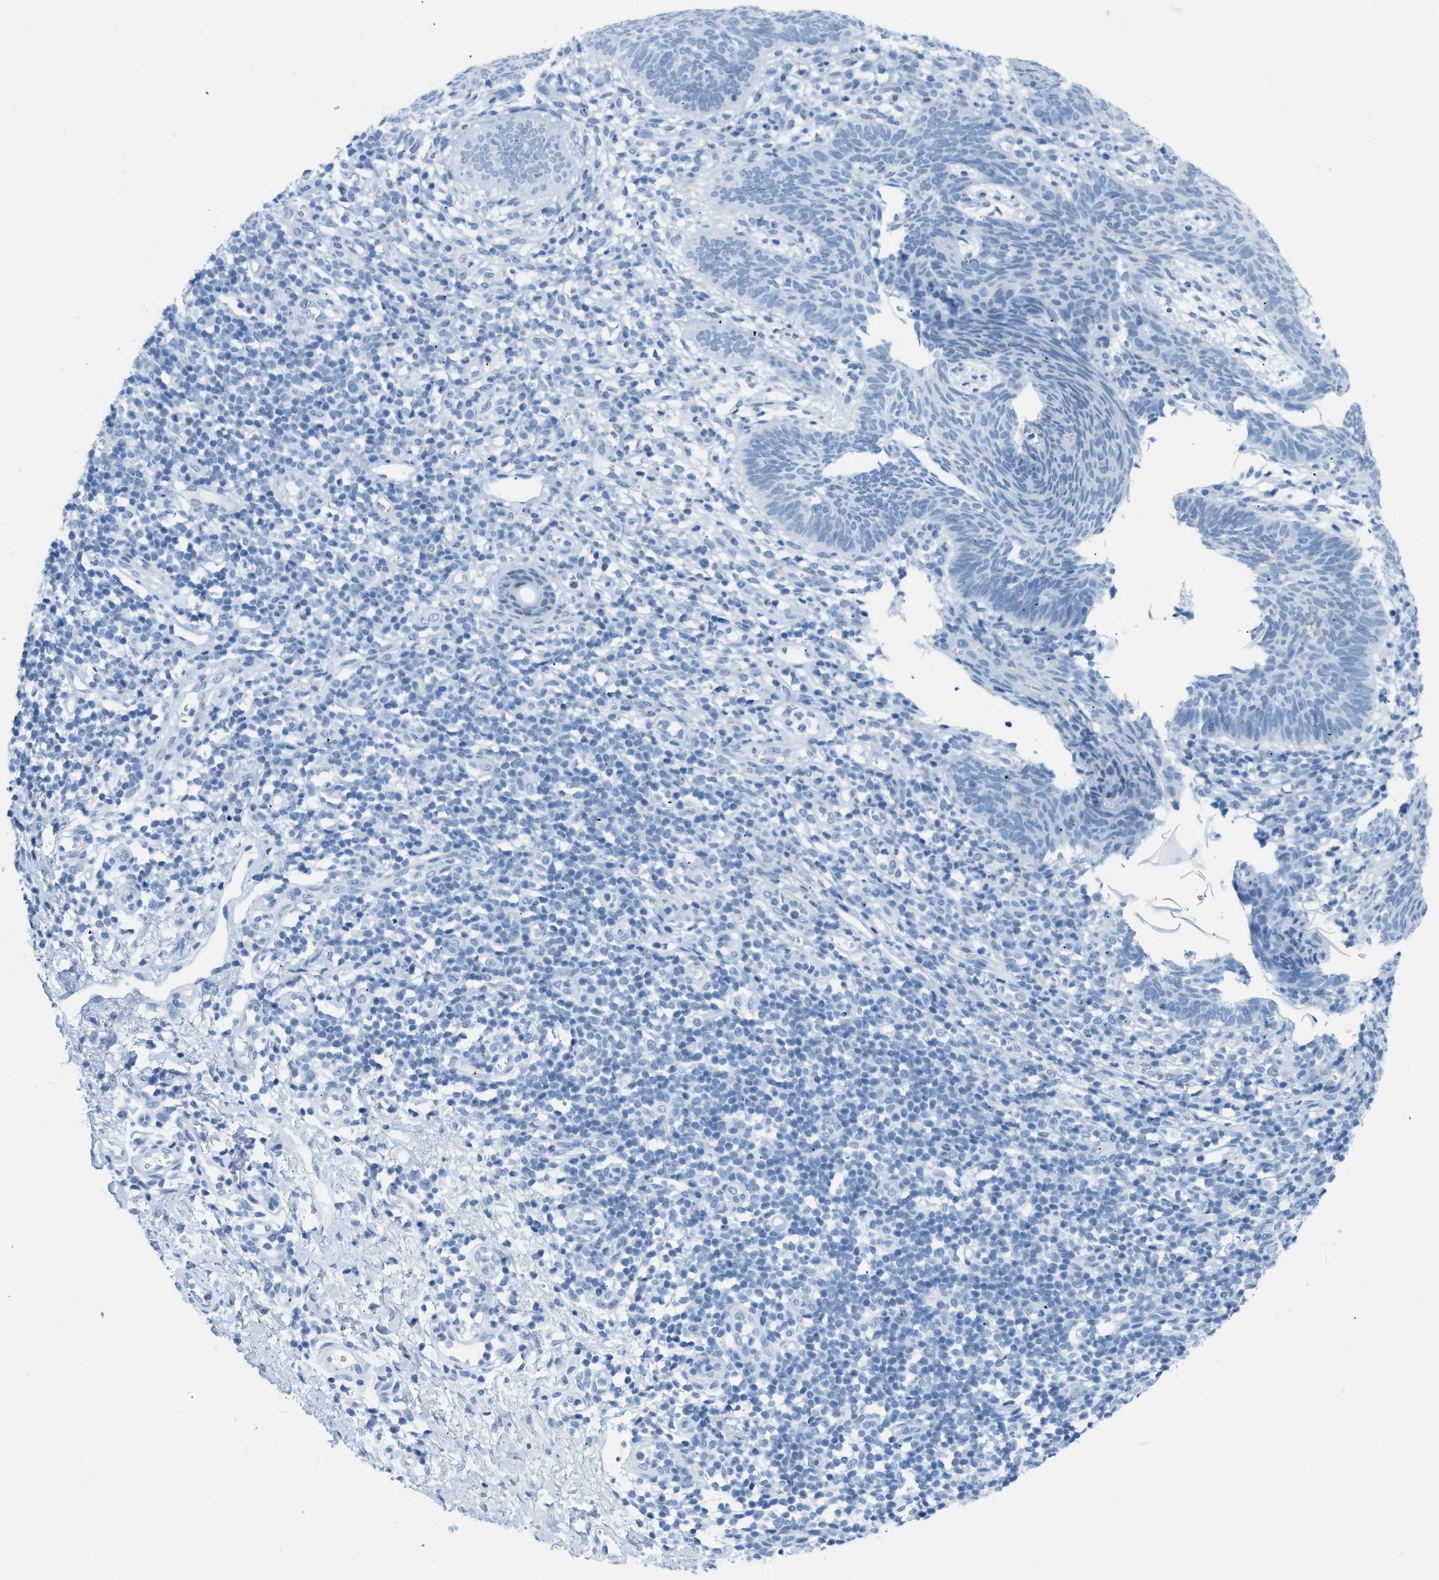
{"staining": {"intensity": "negative", "quantity": "none", "location": "none"}, "tissue": "skin cancer", "cell_type": "Tumor cells", "image_type": "cancer", "snomed": [{"axis": "morphology", "description": "Basal cell carcinoma"}, {"axis": "topography", "description": "Skin"}], "caption": "This is a image of IHC staining of basal cell carcinoma (skin), which shows no expression in tumor cells.", "gene": "DES", "patient": {"sex": "male", "age": 60}}